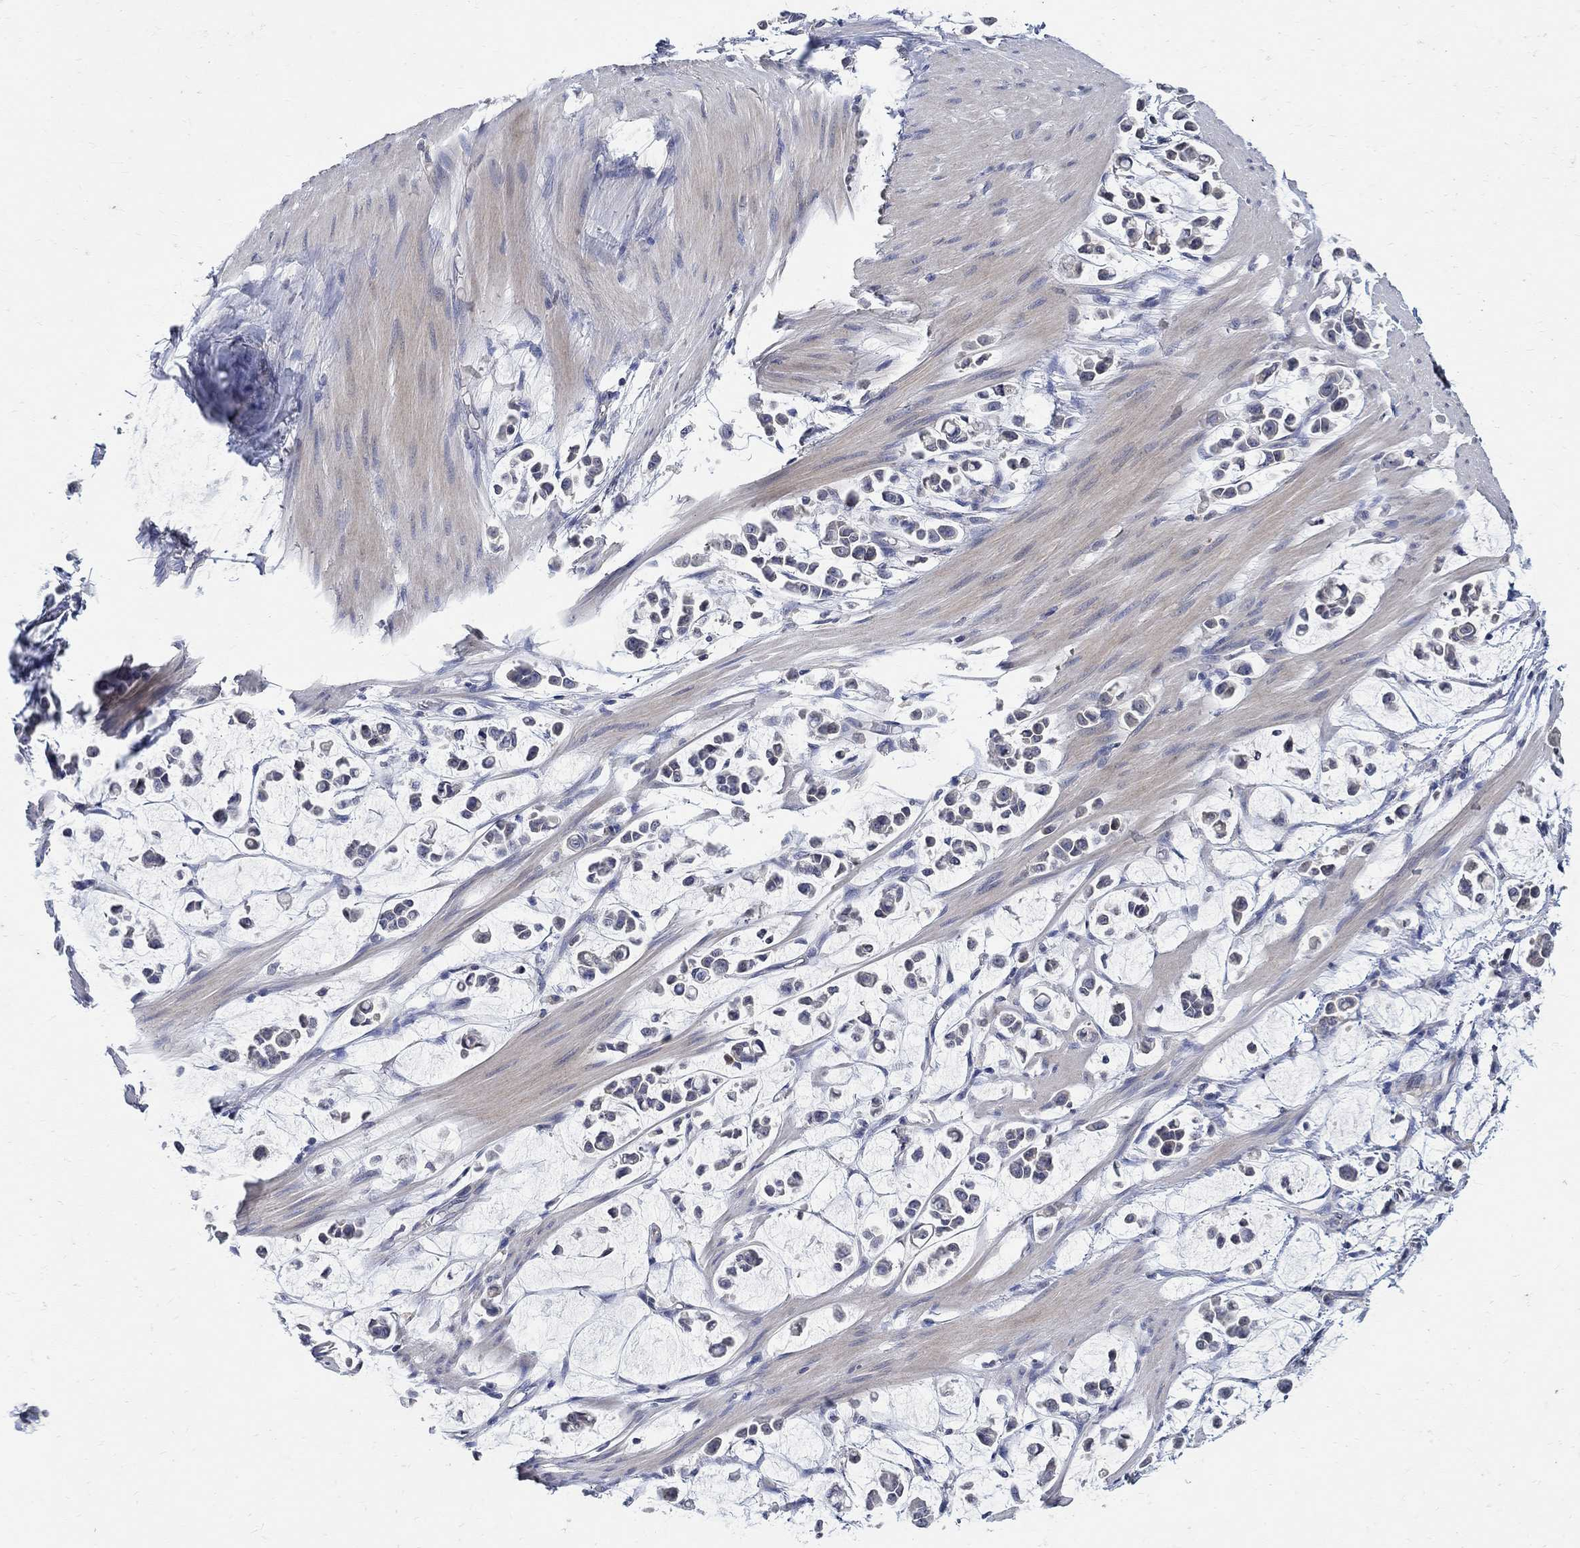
{"staining": {"intensity": "negative", "quantity": "none", "location": "none"}, "tissue": "stomach cancer", "cell_type": "Tumor cells", "image_type": "cancer", "snomed": [{"axis": "morphology", "description": "Adenocarcinoma, NOS"}, {"axis": "topography", "description": "Stomach"}], "caption": "DAB (3,3'-diaminobenzidine) immunohistochemical staining of stomach cancer demonstrates no significant staining in tumor cells. (DAB immunohistochemistry (IHC), high magnification).", "gene": "TMEM169", "patient": {"sex": "male", "age": 82}}